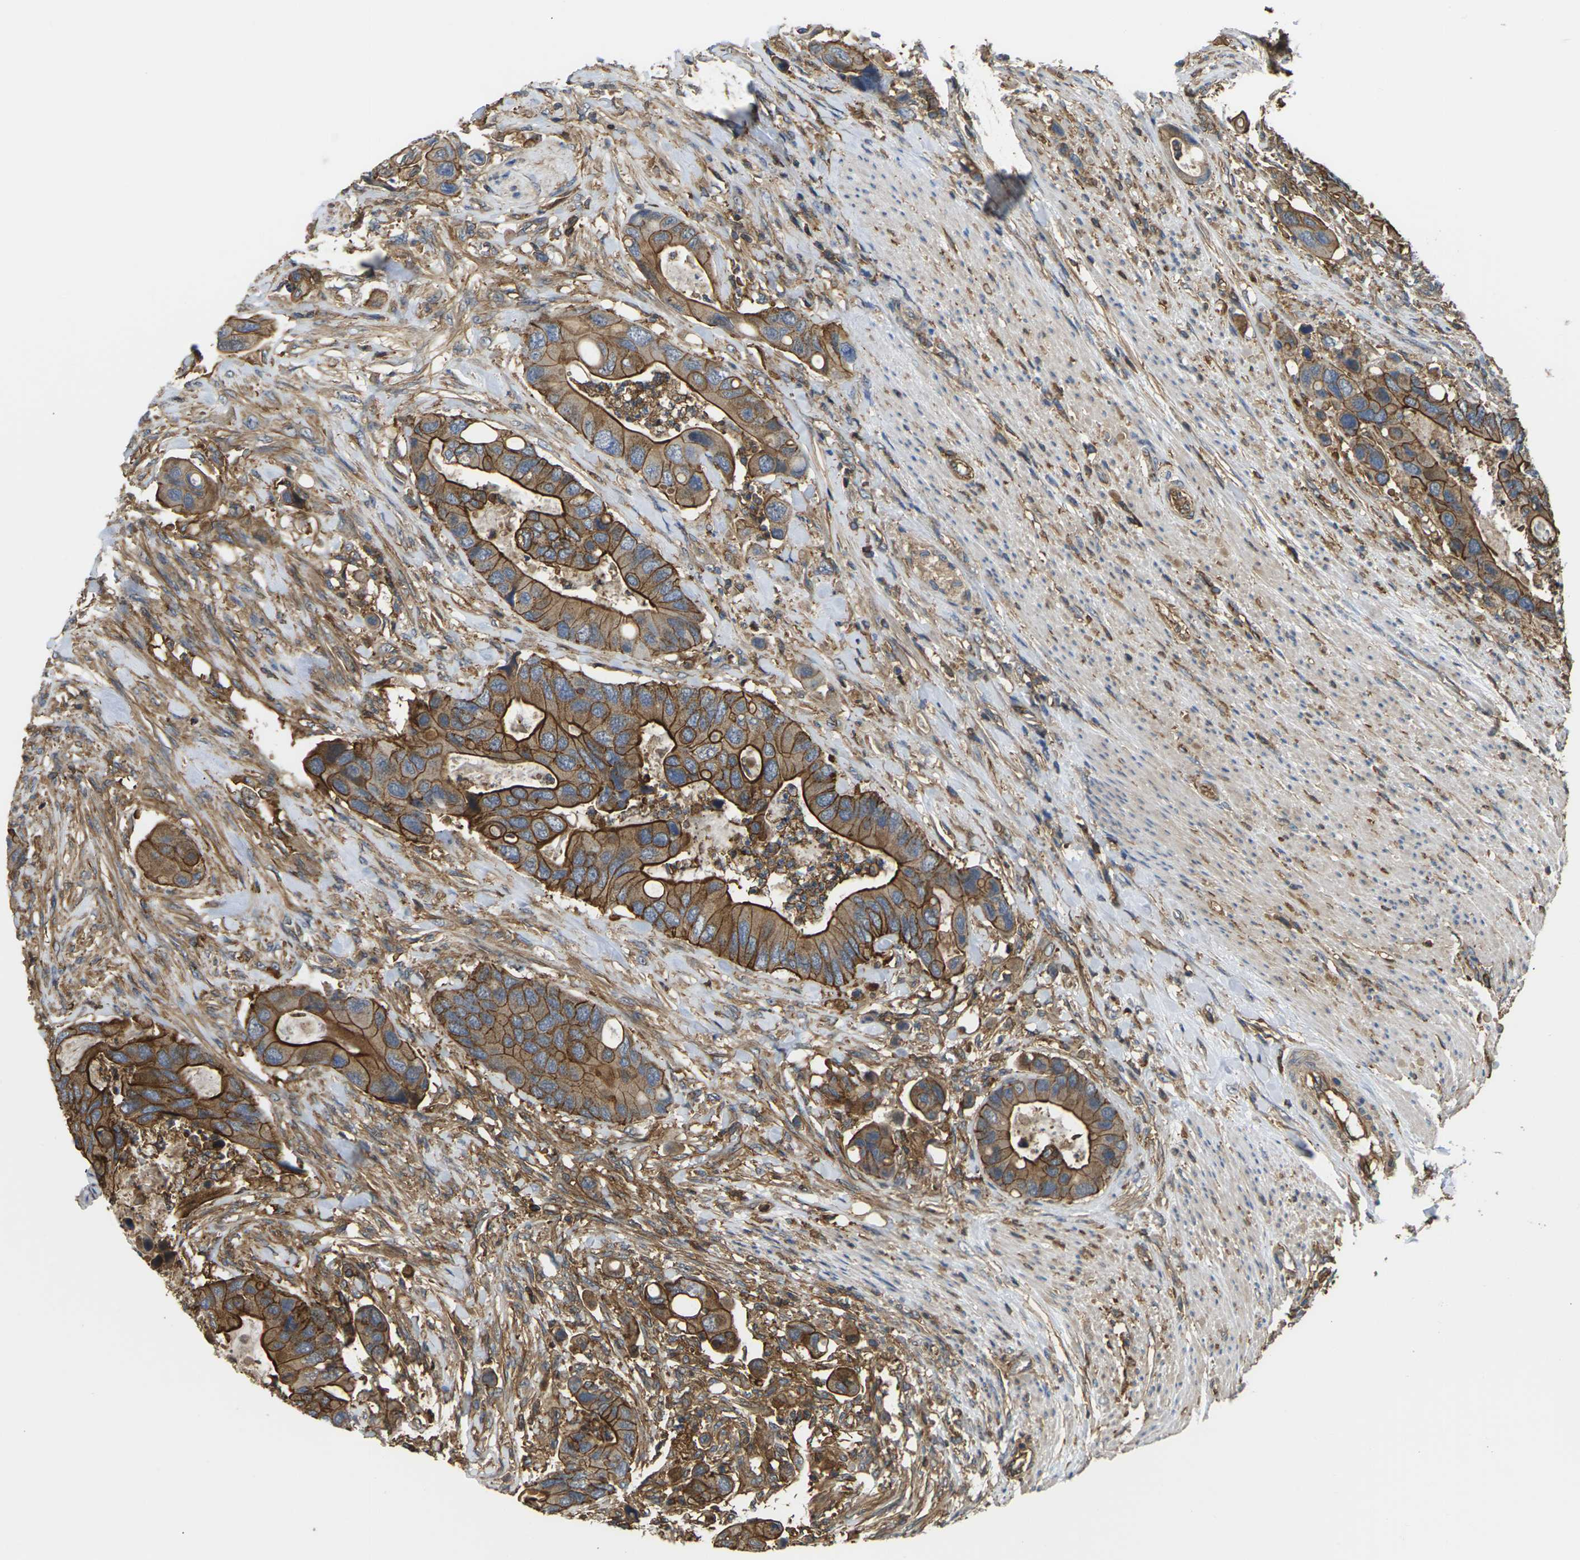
{"staining": {"intensity": "strong", "quantity": ">75%", "location": "cytoplasmic/membranous"}, "tissue": "colorectal cancer", "cell_type": "Tumor cells", "image_type": "cancer", "snomed": [{"axis": "morphology", "description": "Adenocarcinoma, NOS"}, {"axis": "topography", "description": "Rectum"}], "caption": "Immunohistochemical staining of human colorectal cancer demonstrates high levels of strong cytoplasmic/membranous expression in about >75% of tumor cells. Nuclei are stained in blue.", "gene": "IQGAP1", "patient": {"sex": "female", "age": 57}}